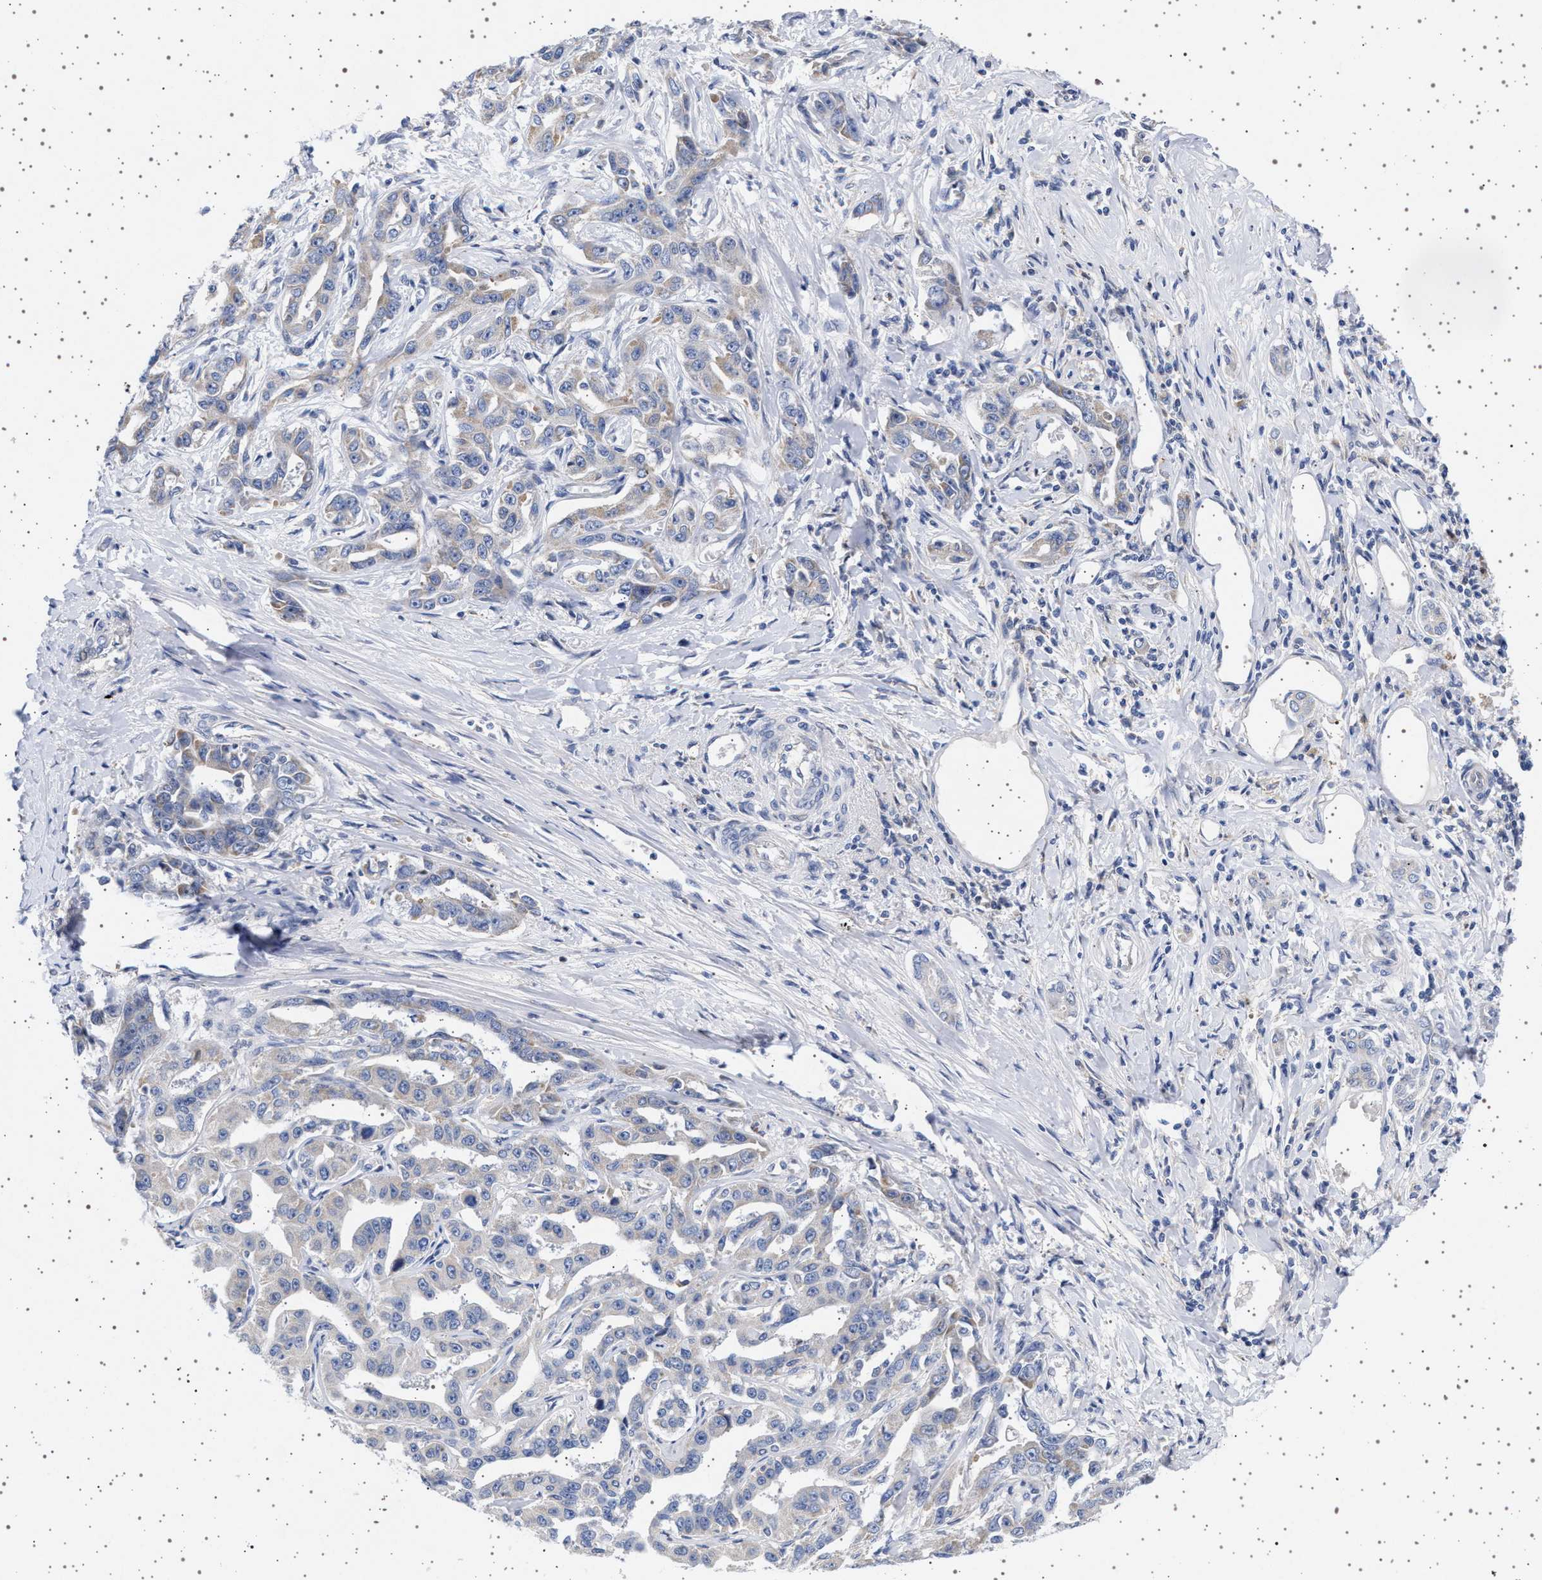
{"staining": {"intensity": "negative", "quantity": "none", "location": "none"}, "tissue": "liver cancer", "cell_type": "Tumor cells", "image_type": "cancer", "snomed": [{"axis": "morphology", "description": "Cholangiocarcinoma"}, {"axis": "topography", "description": "Liver"}], "caption": "High magnification brightfield microscopy of liver cancer stained with DAB (brown) and counterstained with hematoxylin (blue): tumor cells show no significant expression. Nuclei are stained in blue.", "gene": "TRMT10B", "patient": {"sex": "male", "age": 59}}